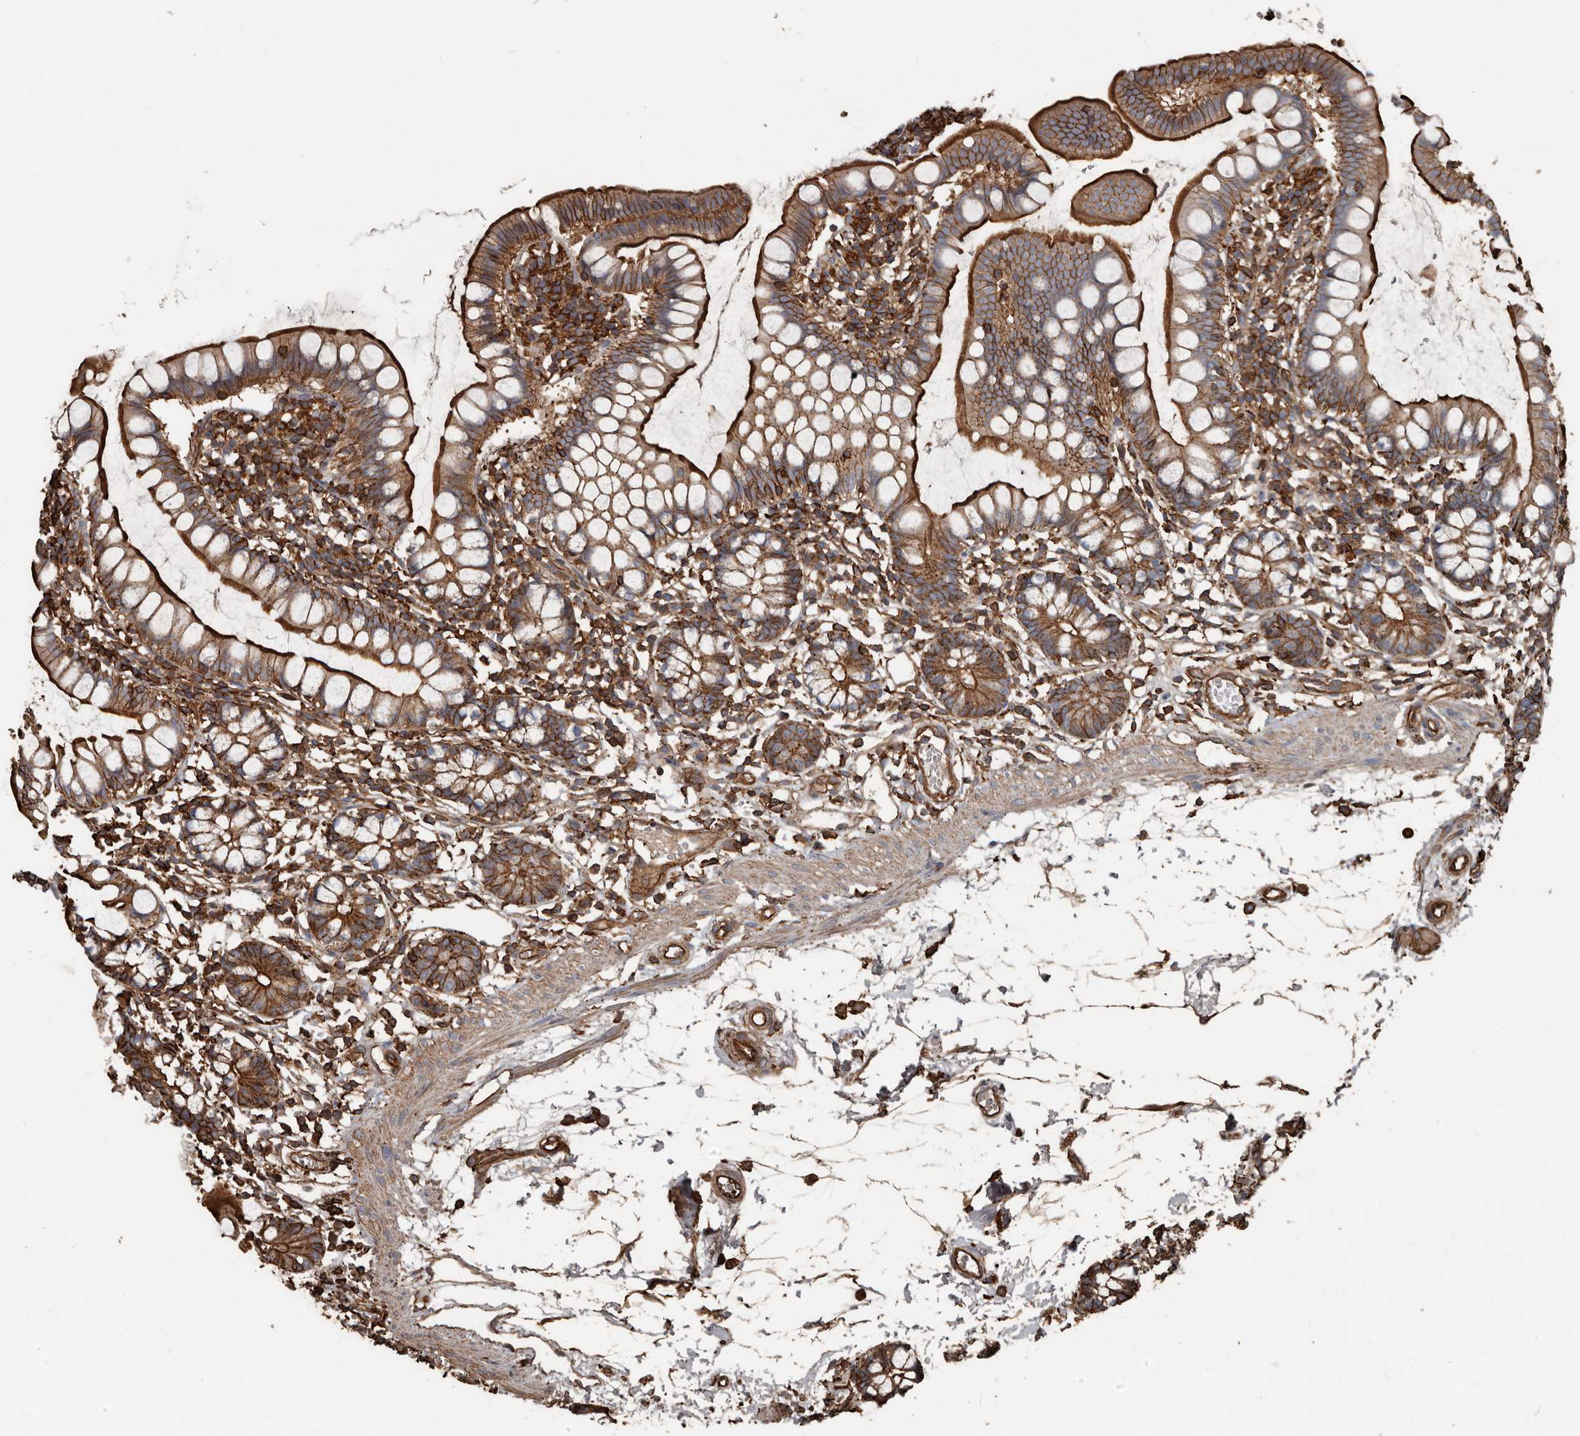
{"staining": {"intensity": "strong", "quantity": "25%-75%", "location": "cytoplasmic/membranous"}, "tissue": "small intestine", "cell_type": "Glandular cells", "image_type": "normal", "snomed": [{"axis": "morphology", "description": "Normal tissue, NOS"}, {"axis": "topography", "description": "Small intestine"}], "caption": "Protein expression analysis of normal small intestine demonstrates strong cytoplasmic/membranous expression in approximately 25%-75% of glandular cells. The protein of interest is stained brown, and the nuclei are stained in blue (DAB (3,3'-diaminobenzidine) IHC with brightfield microscopy, high magnification).", "gene": "DENND6B", "patient": {"sex": "female", "age": 84}}